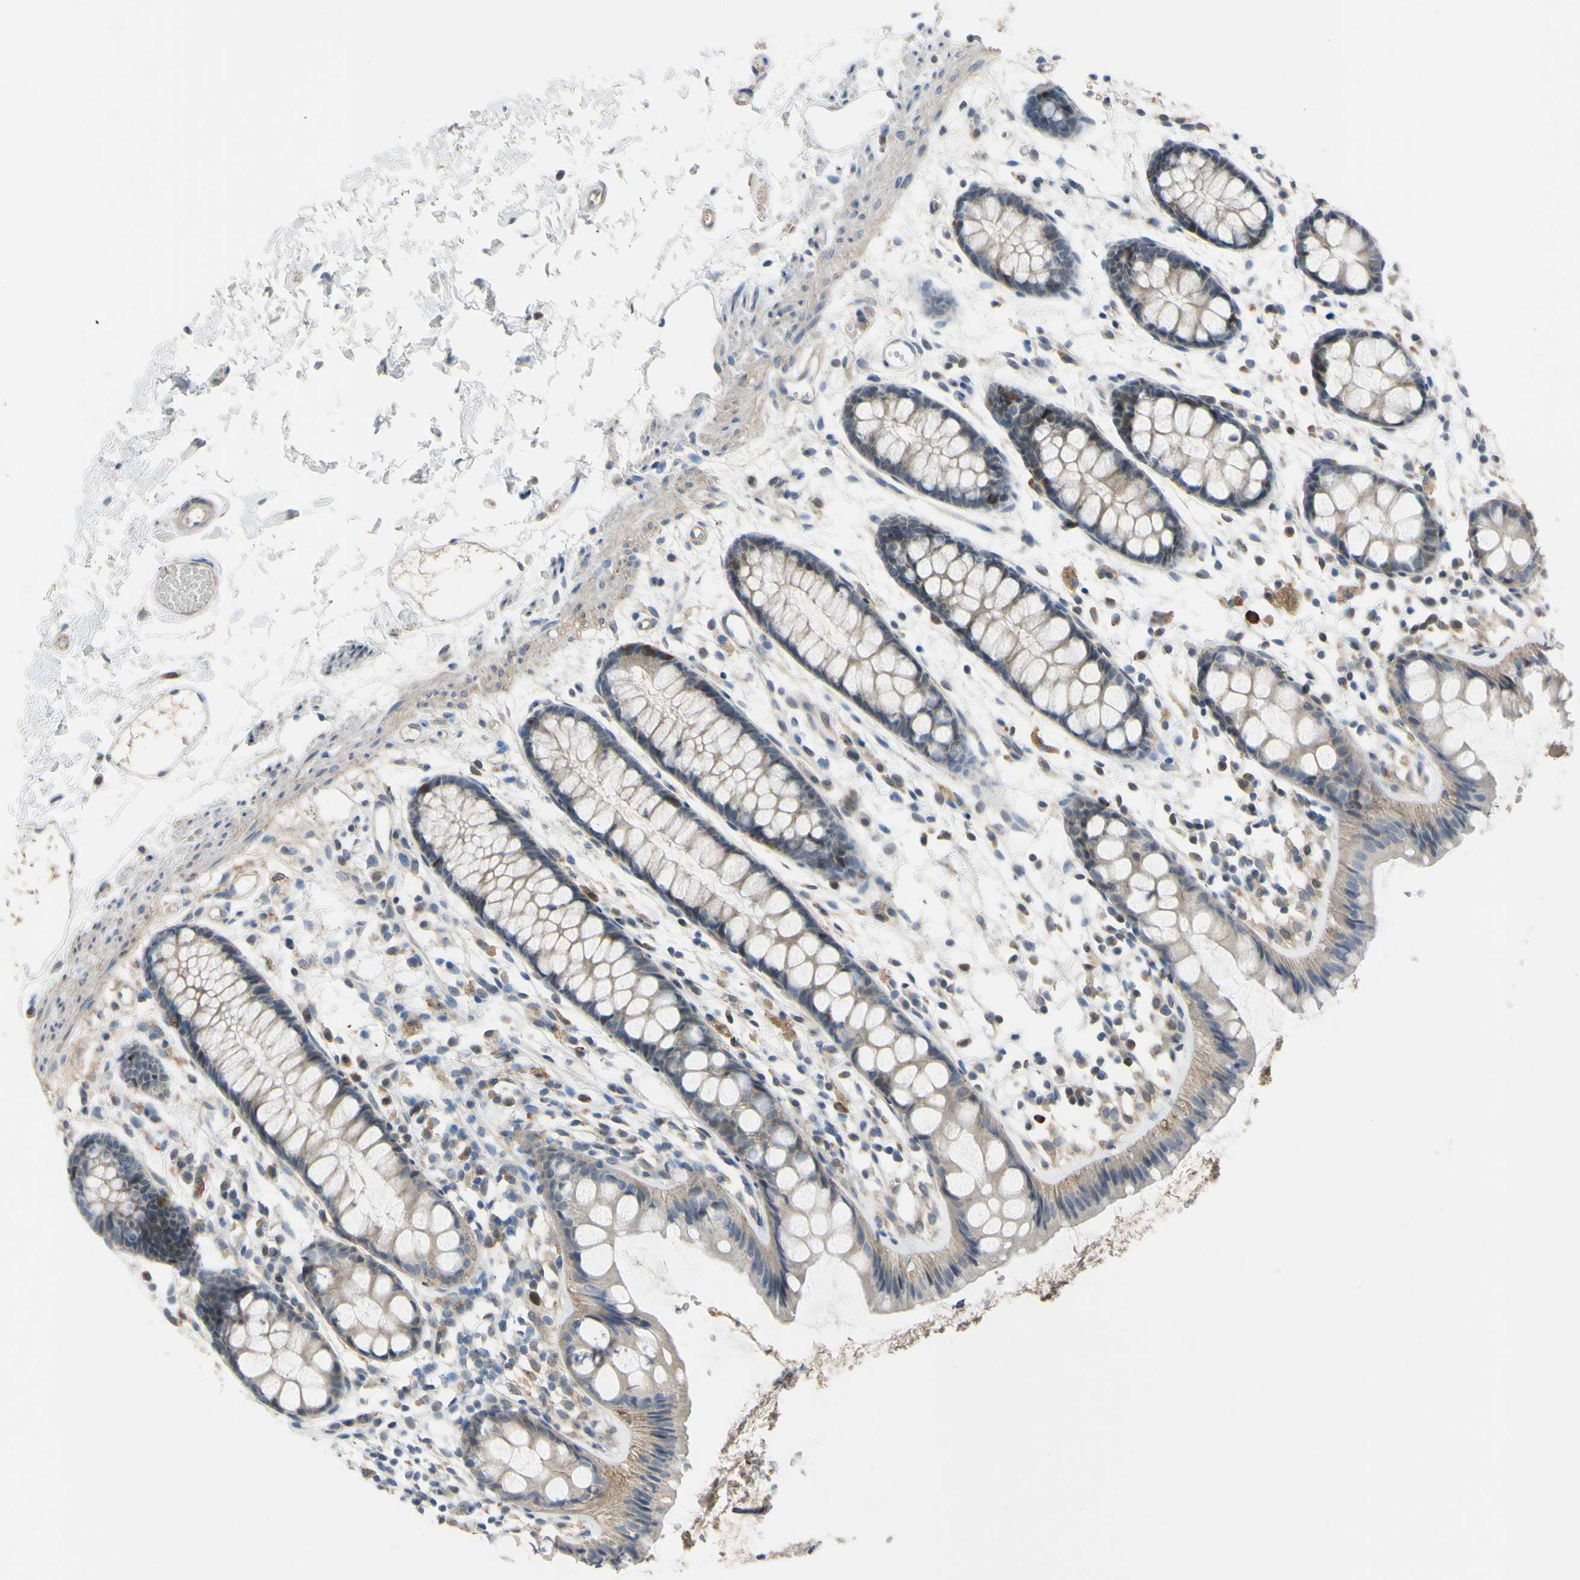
{"staining": {"intensity": "moderate", "quantity": "<25%", "location": "nuclear"}, "tissue": "rectum", "cell_type": "Glandular cells", "image_type": "normal", "snomed": [{"axis": "morphology", "description": "Normal tissue, NOS"}, {"axis": "topography", "description": "Rectum"}], "caption": "Immunohistochemical staining of unremarkable rectum displays moderate nuclear protein positivity in about <25% of glandular cells.", "gene": "LHX9", "patient": {"sex": "female", "age": 66}}